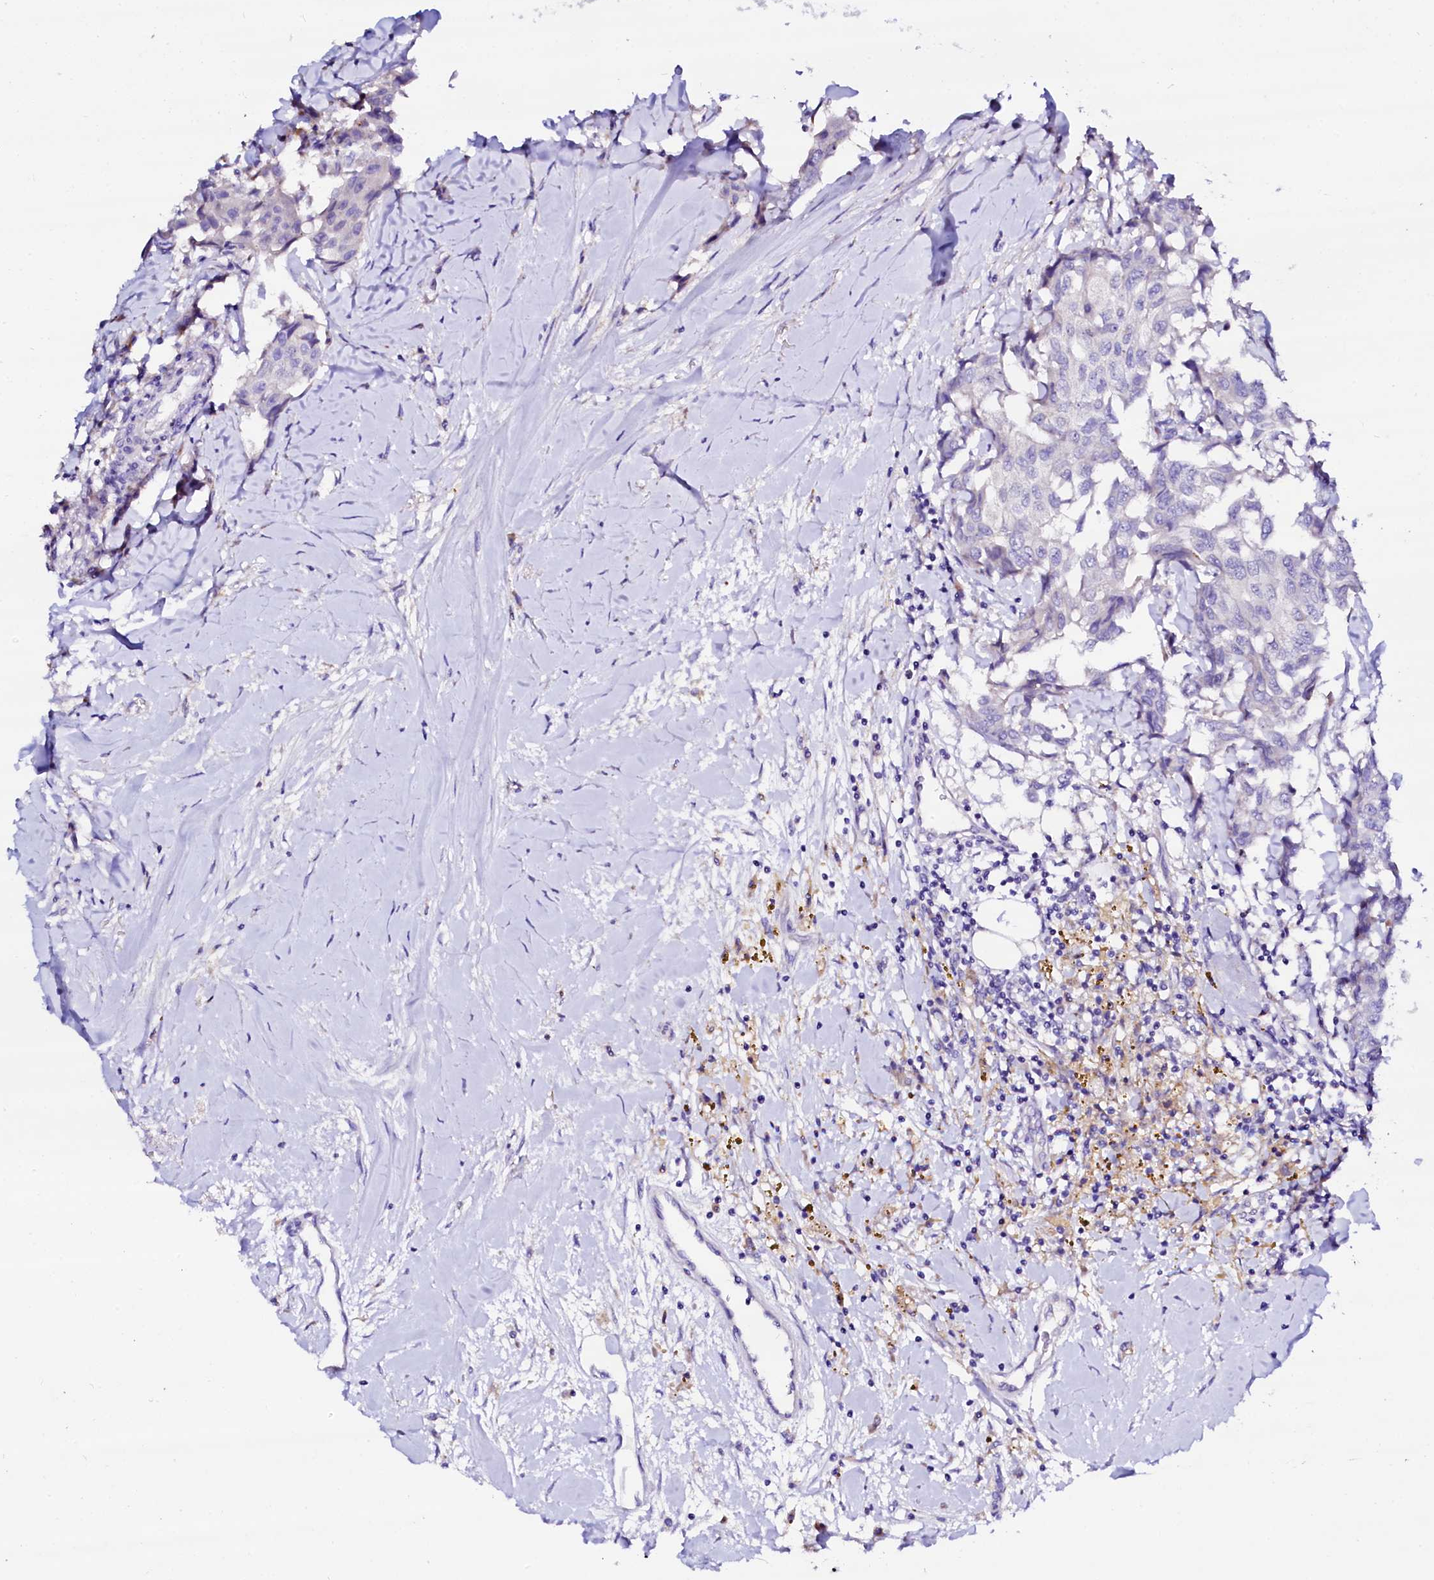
{"staining": {"intensity": "negative", "quantity": "none", "location": "none"}, "tissue": "breast cancer", "cell_type": "Tumor cells", "image_type": "cancer", "snomed": [{"axis": "morphology", "description": "Duct carcinoma"}, {"axis": "topography", "description": "Breast"}], "caption": "DAB (3,3'-diaminobenzidine) immunohistochemical staining of breast intraductal carcinoma demonstrates no significant staining in tumor cells.", "gene": "BTBD16", "patient": {"sex": "female", "age": 80}}